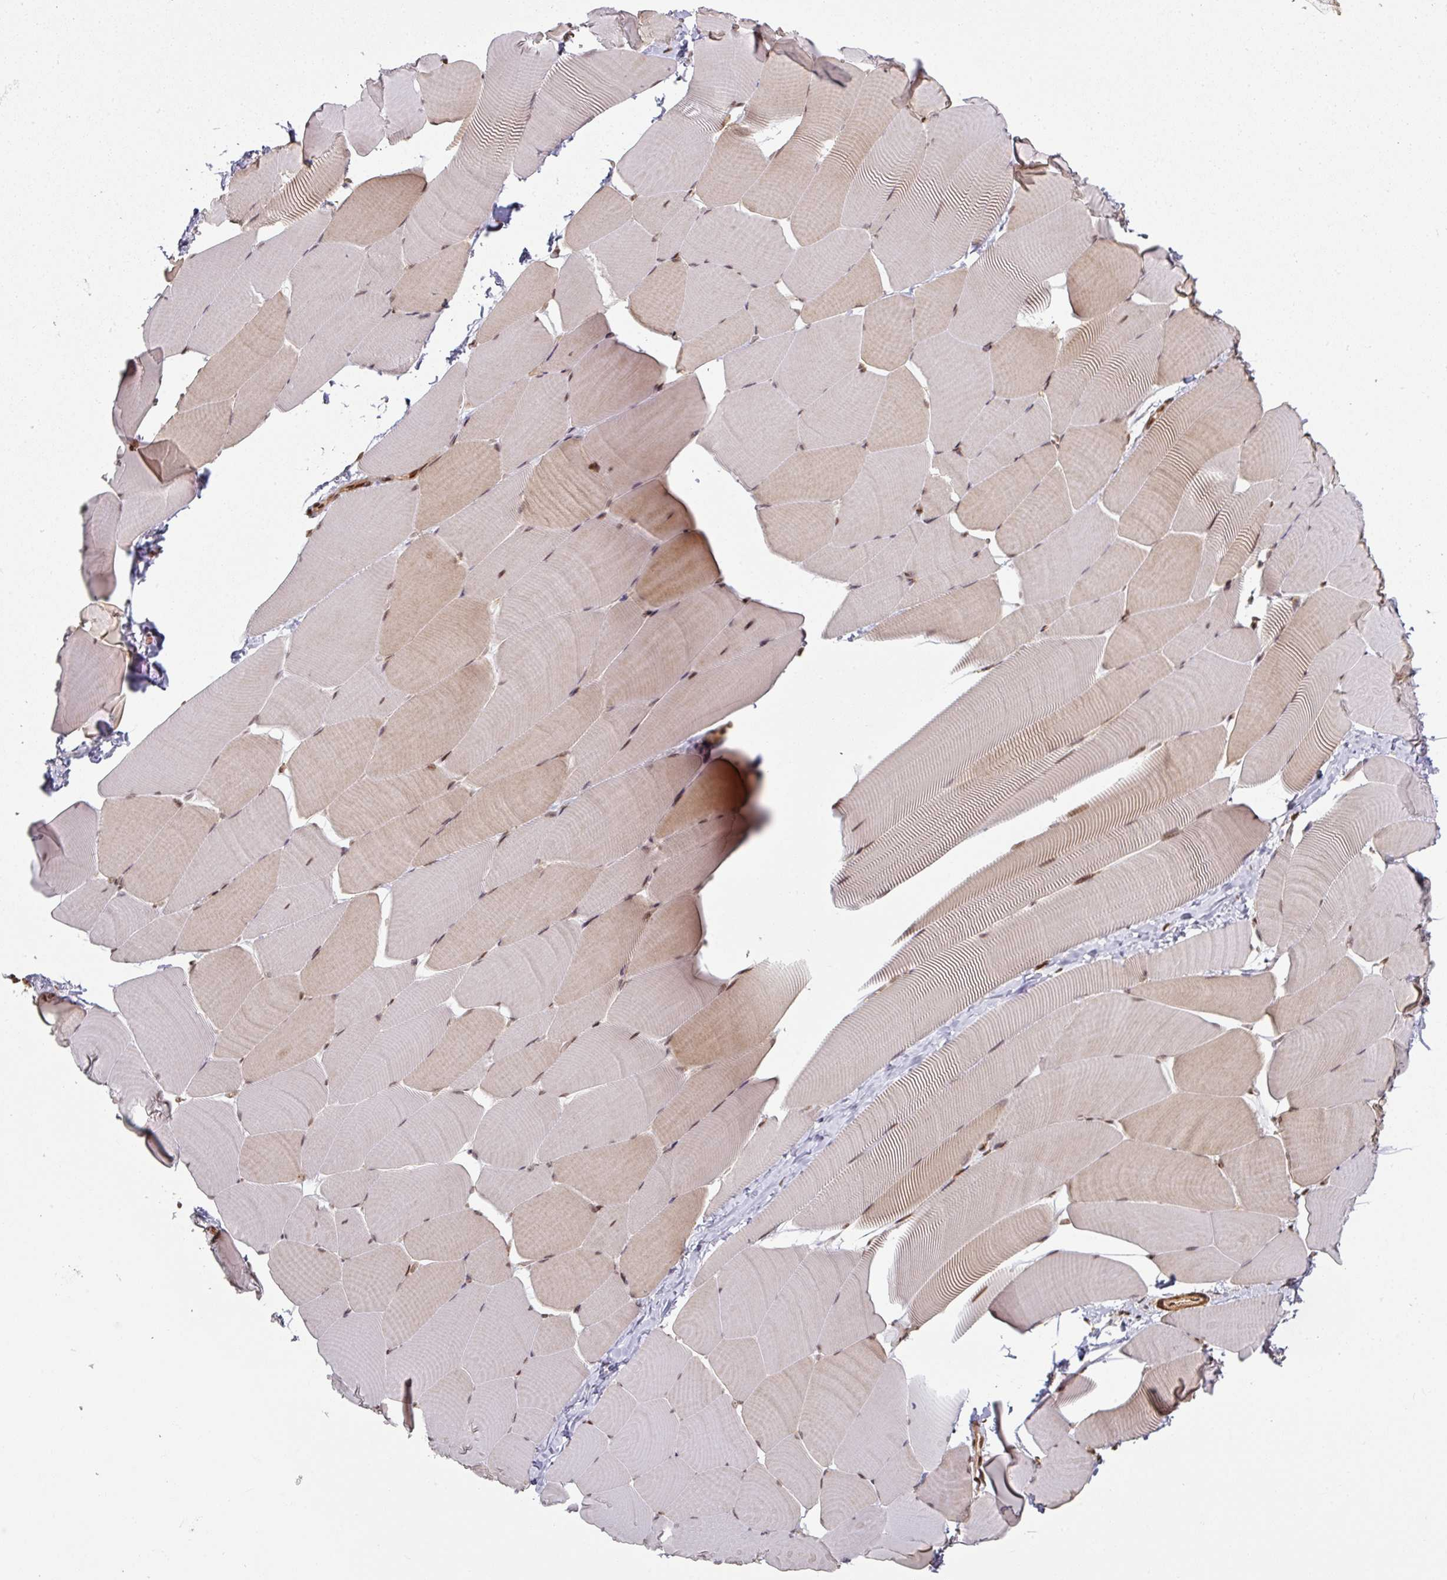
{"staining": {"intensity": "weak", "quantity": "25%-75%", "location": "cytoplasmic/membranous,nuclear"}, "tissue": "skeletal muscle", "cell_type": "Myocytes", "image_type": "normal", "snomed": [{"axis": "morphology", "description": "Normal tissue, NOS"}, {"axis": "topography", "description": "Skeletal muscle"}], "caption": "IHC (DAB) staining of benign human skeletal muscle demonstrates weak cytoplasmic/membranous,nuclear protein positivity in about 25%-75% of myocytes.", "gene": "SIK3", "patient": {"sex": "male", "age": 25}}